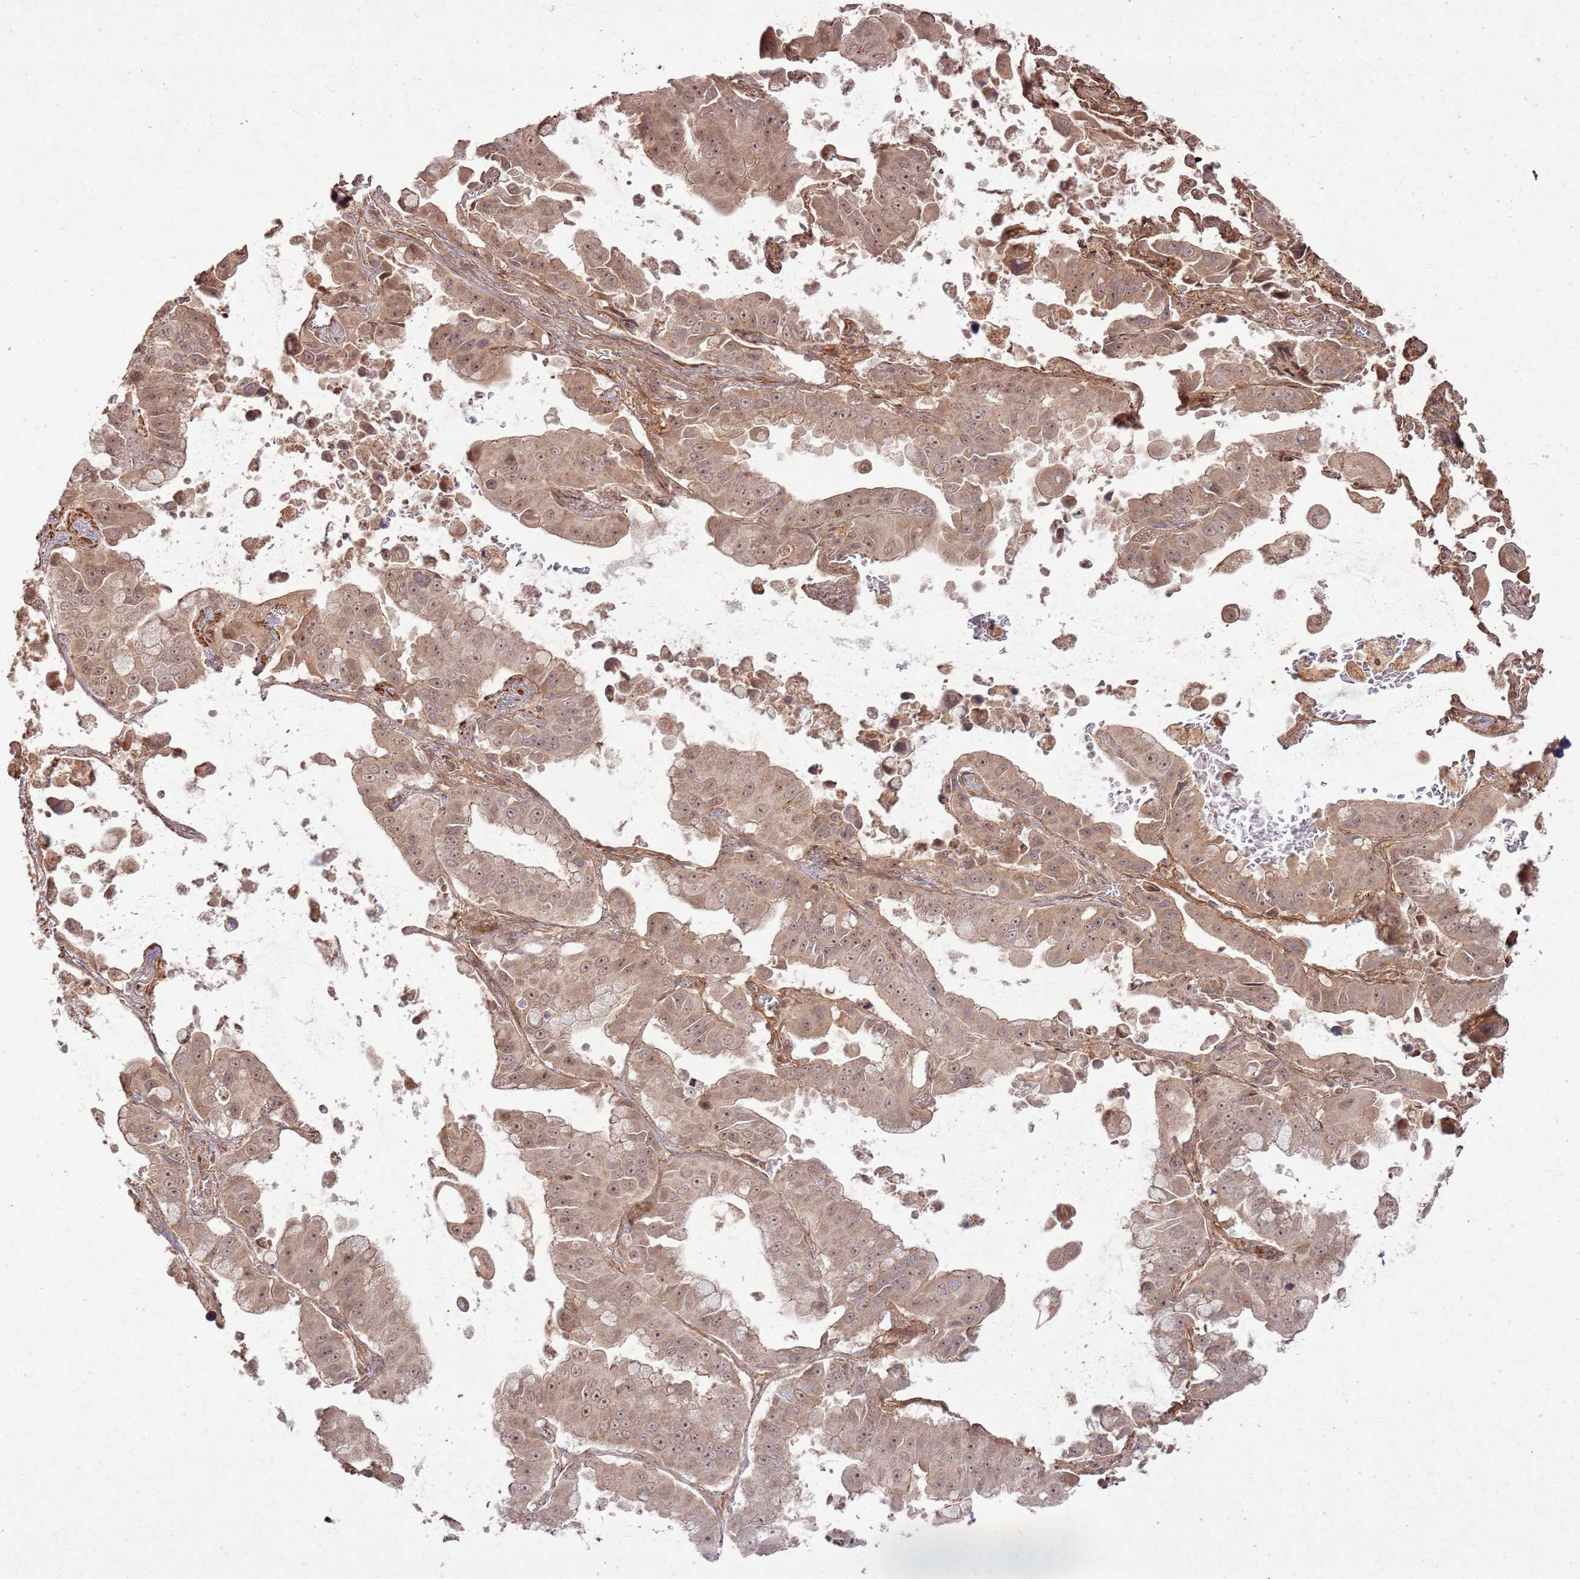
{"staining": {"intensity": "weak", "quantity": ">75%", "location": "cytoplasmic/membranous,nuclear"}, "tissue": "lung cancer", "cell_type": "Tumor cells", "image_type": "cancer", "snomed": [{"axis": "morphology", "description": "Adenocarcinoma, NOS"}, {"axis": "topography", "description": "Lung"}], "caption": "Lung adenocarcinoma tissue shows weak cytoplasmic/membranous and nuclear positivity in approximately >75% of tumor cells, visualized by immunohistochemistry. (DAB = brown stain, brightfield microscopy at high magnification).", "gene": "ZNF623", "patient": {"sex": "male", "age": 64}}